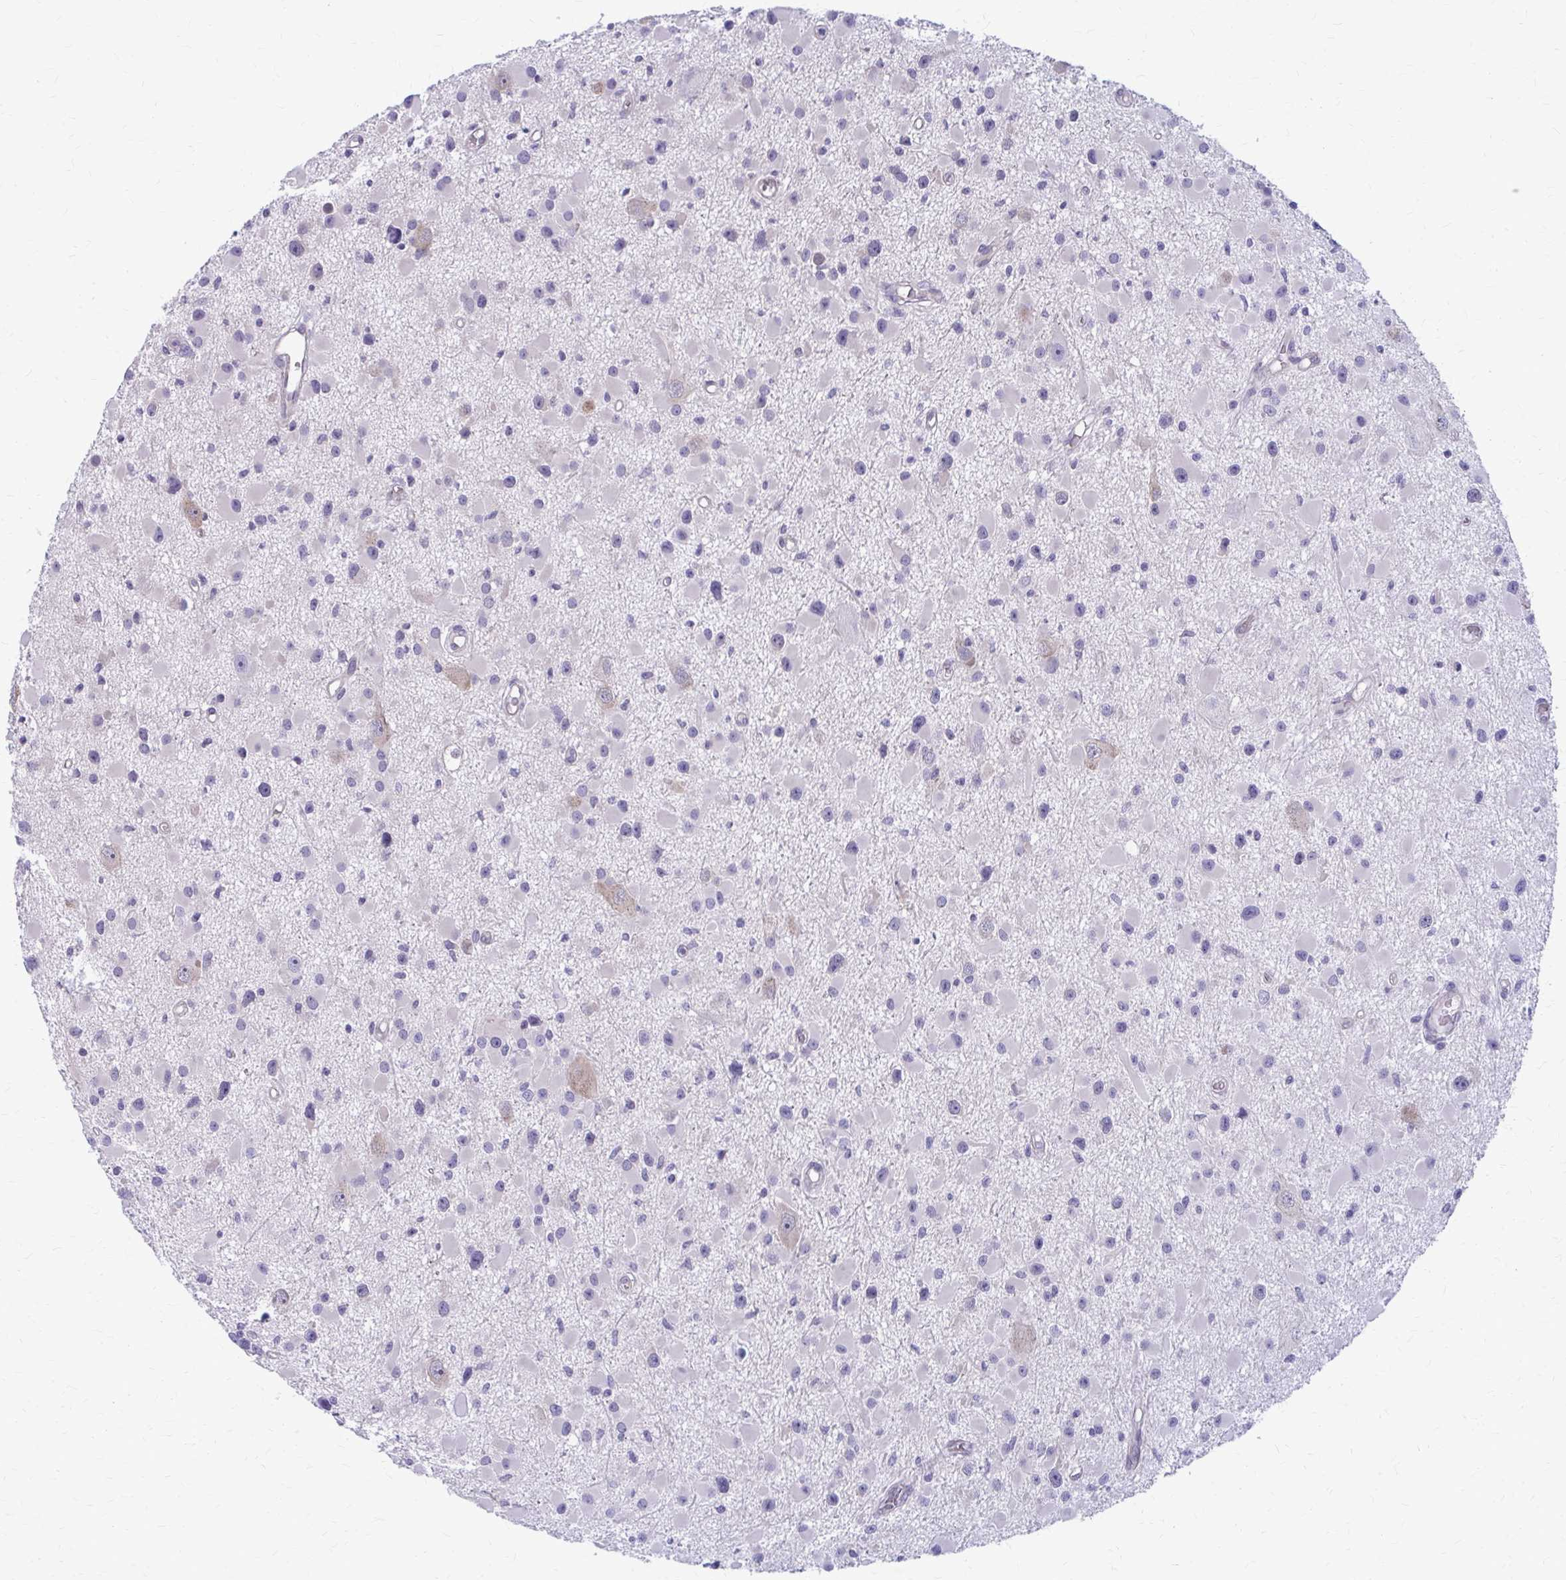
{"staining": {"intensity": "negative", "quantity": "none", "location": "none"}, "tissue": "glioma", "cell_type": "Tumor cells", "image_type": "cancer", "snomed": [{"axis": "morphology", "description": "Glioma, malignant, High grade"}, {"axis": "topography", "description": "Brain"}], "caption": "Immunohistochemistry (IHC) of malignant glioma (high-grade) demonstrates no positivity in tumor cells.", "gene": "CLIC2", "patient": {"sex": "male", "age": 54}}